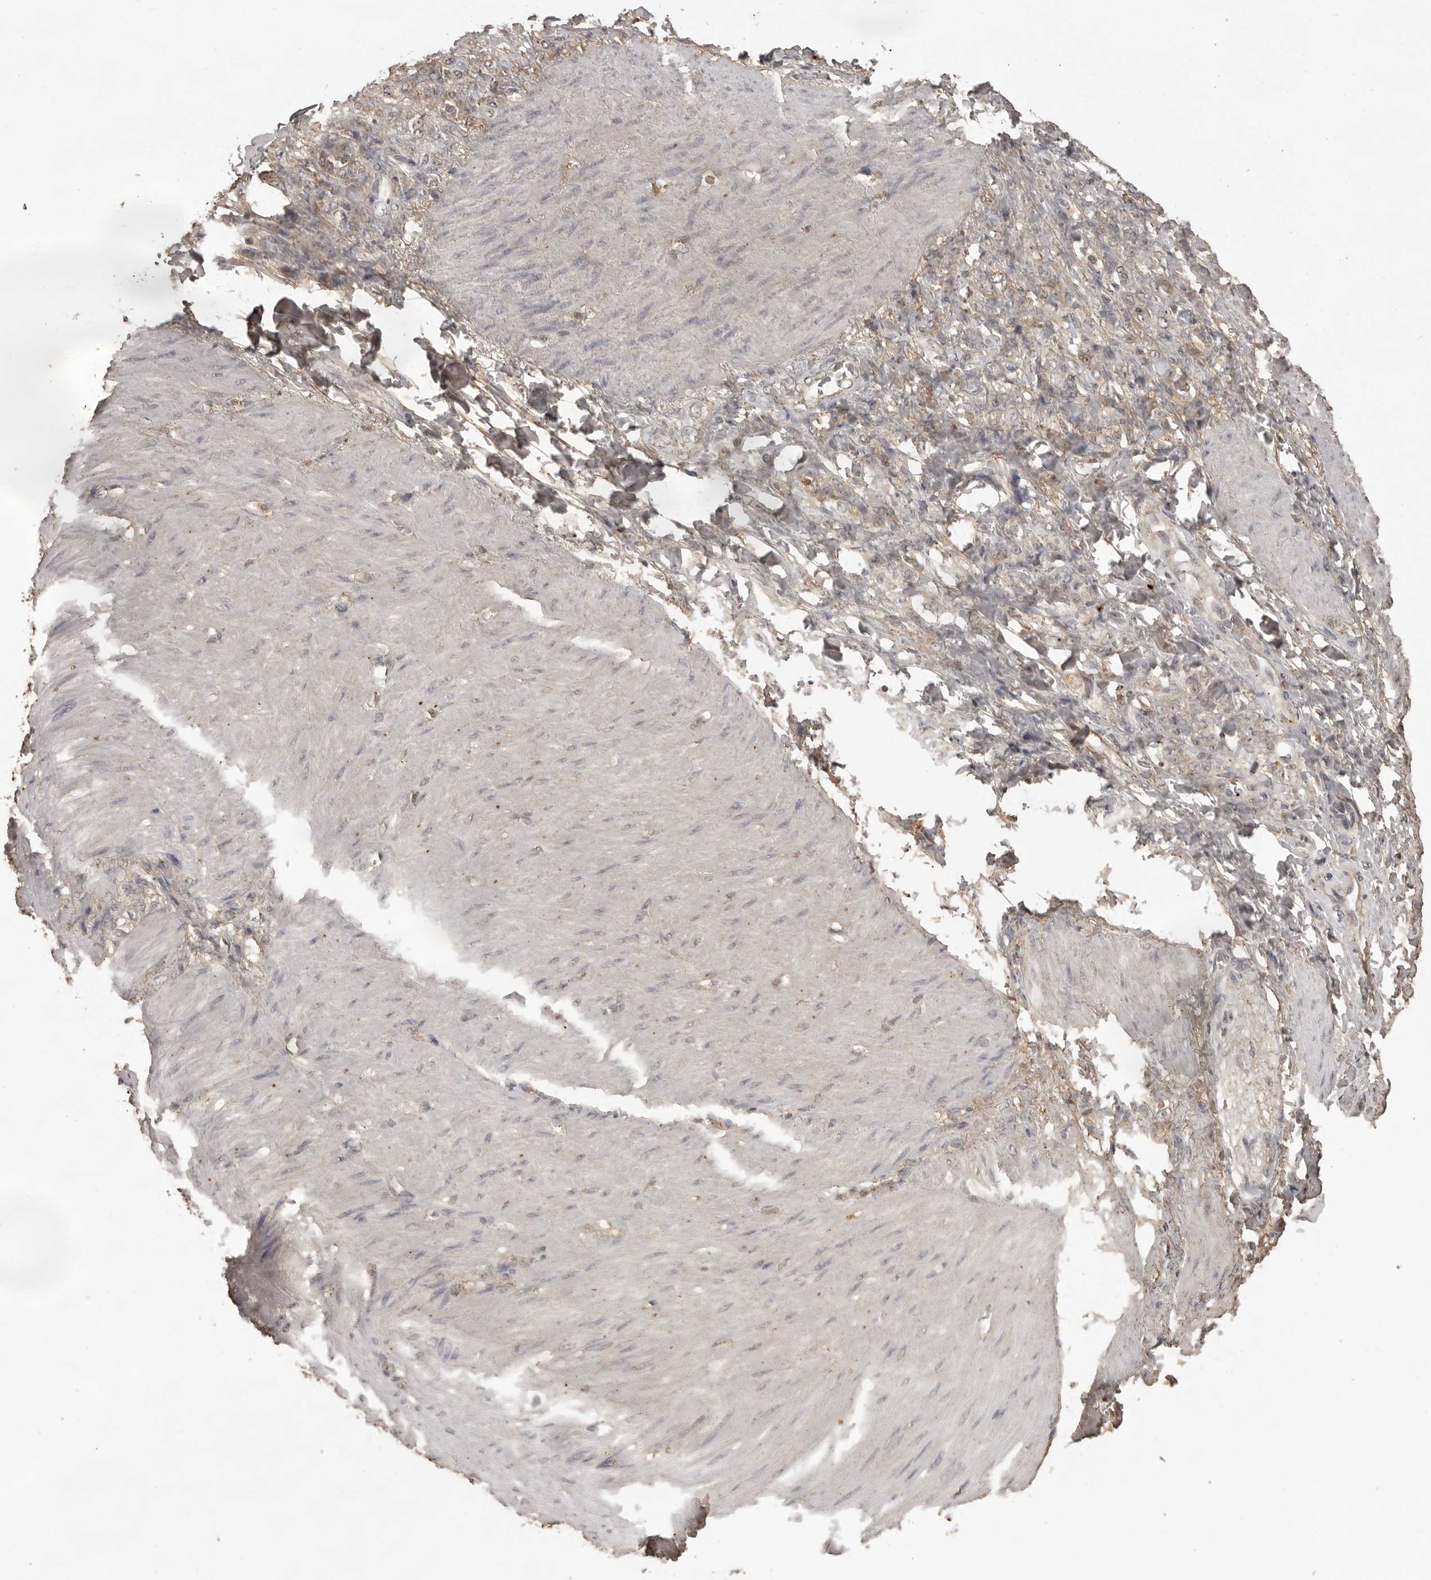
{"staining": {"intensity": "negative", "quantity": "none", "location": "none"}, "tissue": "stomach cancer", "cell_type": "Tumor cells", "image_type": "cancer", "snomed": [{"axis": "morphology", "description": "Normal tissue, NOS"}, {"axis": "morphology", "description": "Adenocarcinoma, NOS"}, {"axis": "topography", "description": "Stomach"}], "caption": "DAB (3,3'-diaminobenzidine) immunohistochemical staining of adenocarcinoma (stomach) exhibits no significant positivity in tumor cells. (DAB IHC, high magnification).", "gene": "CTF1", "patient": {"sex": "male", "age": 82}}